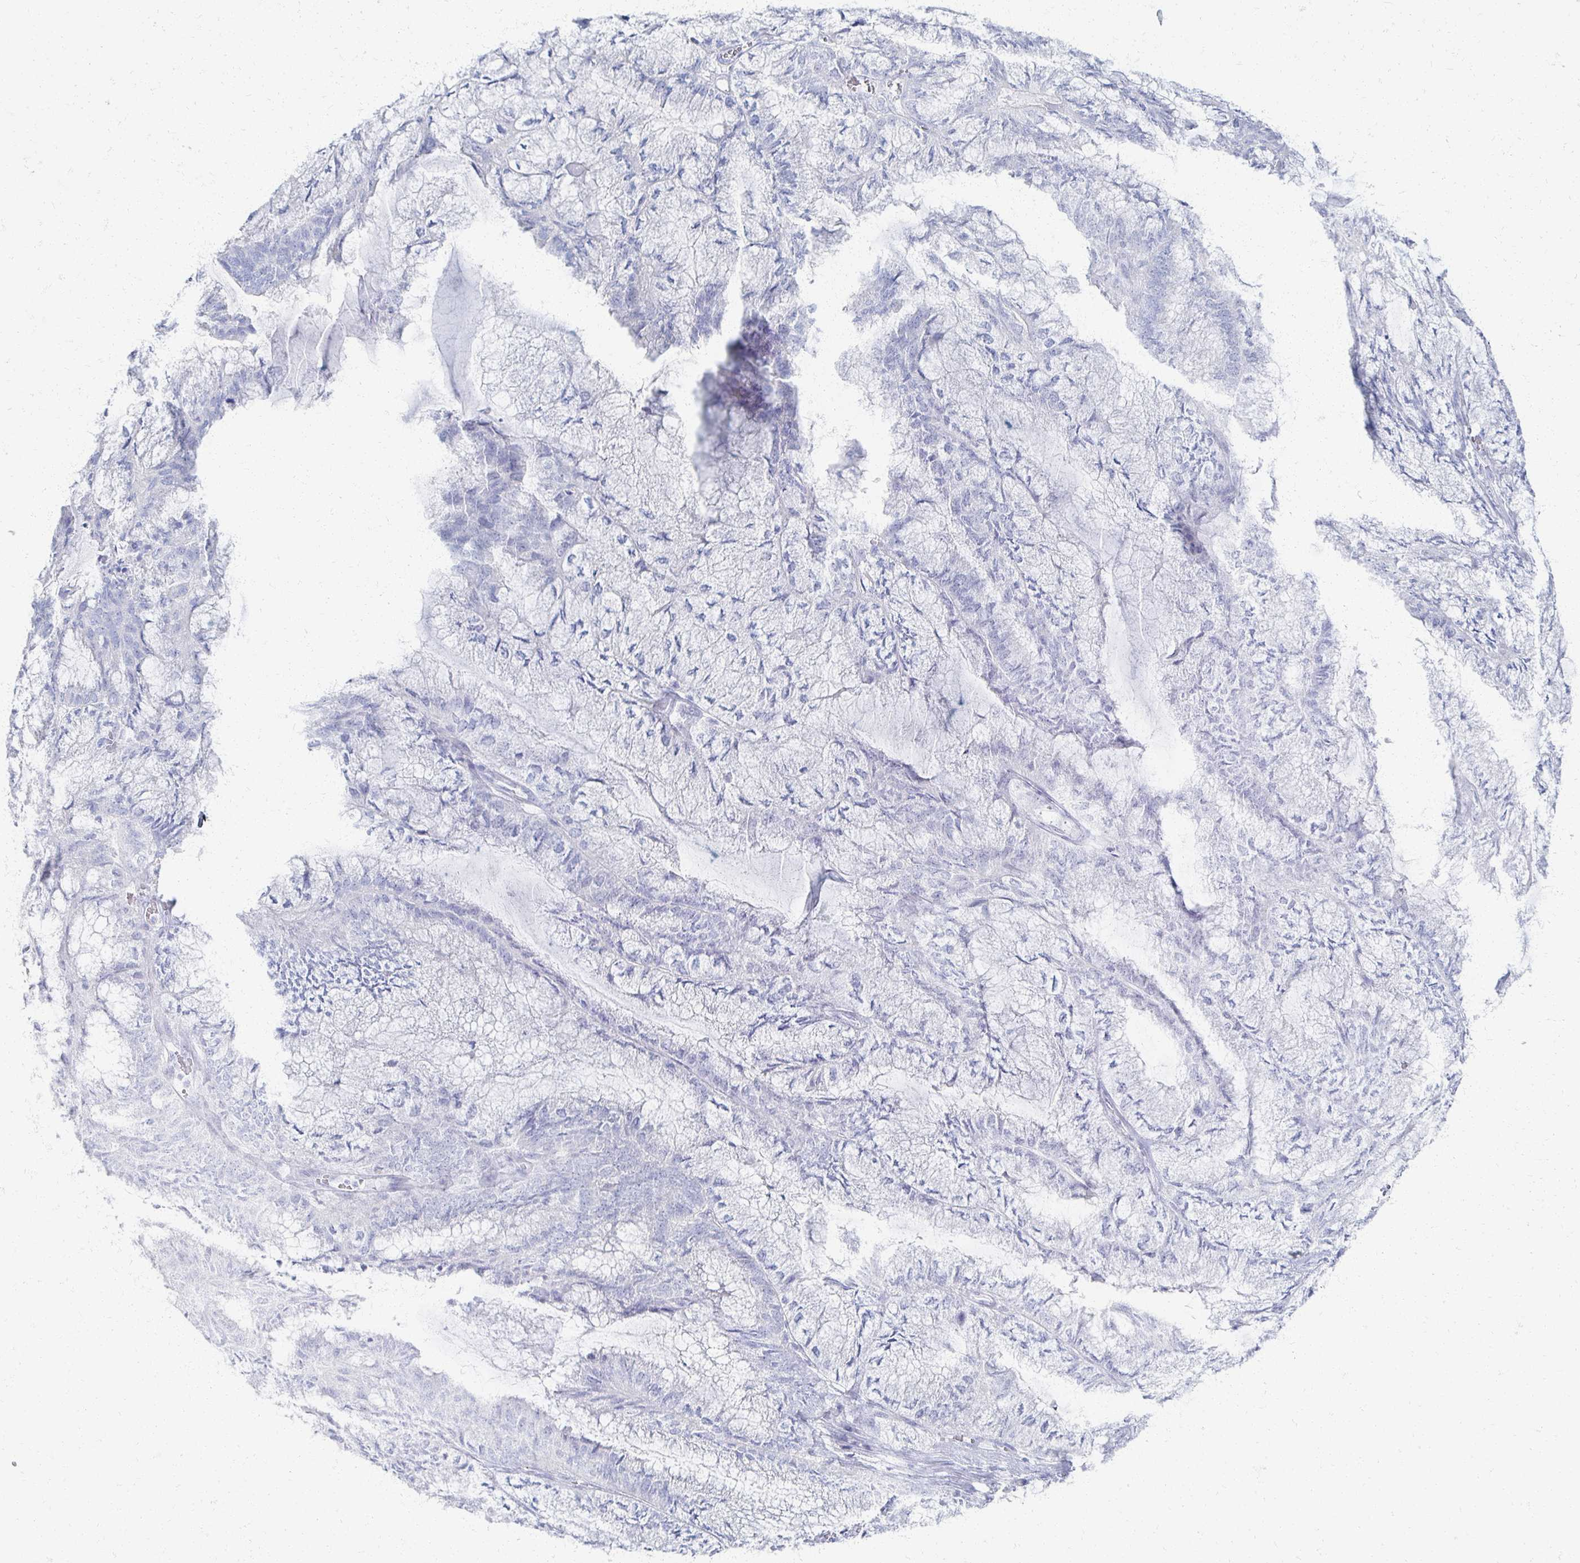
{"staining": {"intensity": "negative", "quantity": "none", "location": "none"}, "tissue": "endometrial cancer", "cell_type": "Tumor cells", "image_type": "cancer", "snomed": [{"axis": "morphology", "description": "Carcinoma, NOS"}, {"axis": "topography", "description": "Endometrium"}], "caption": "A micrograph of endometrial cancer stained for a protein reveals no brown staining in tumor cells.", "gene": "PRR20A", "patient": {"sex": "female", "age": 62}}